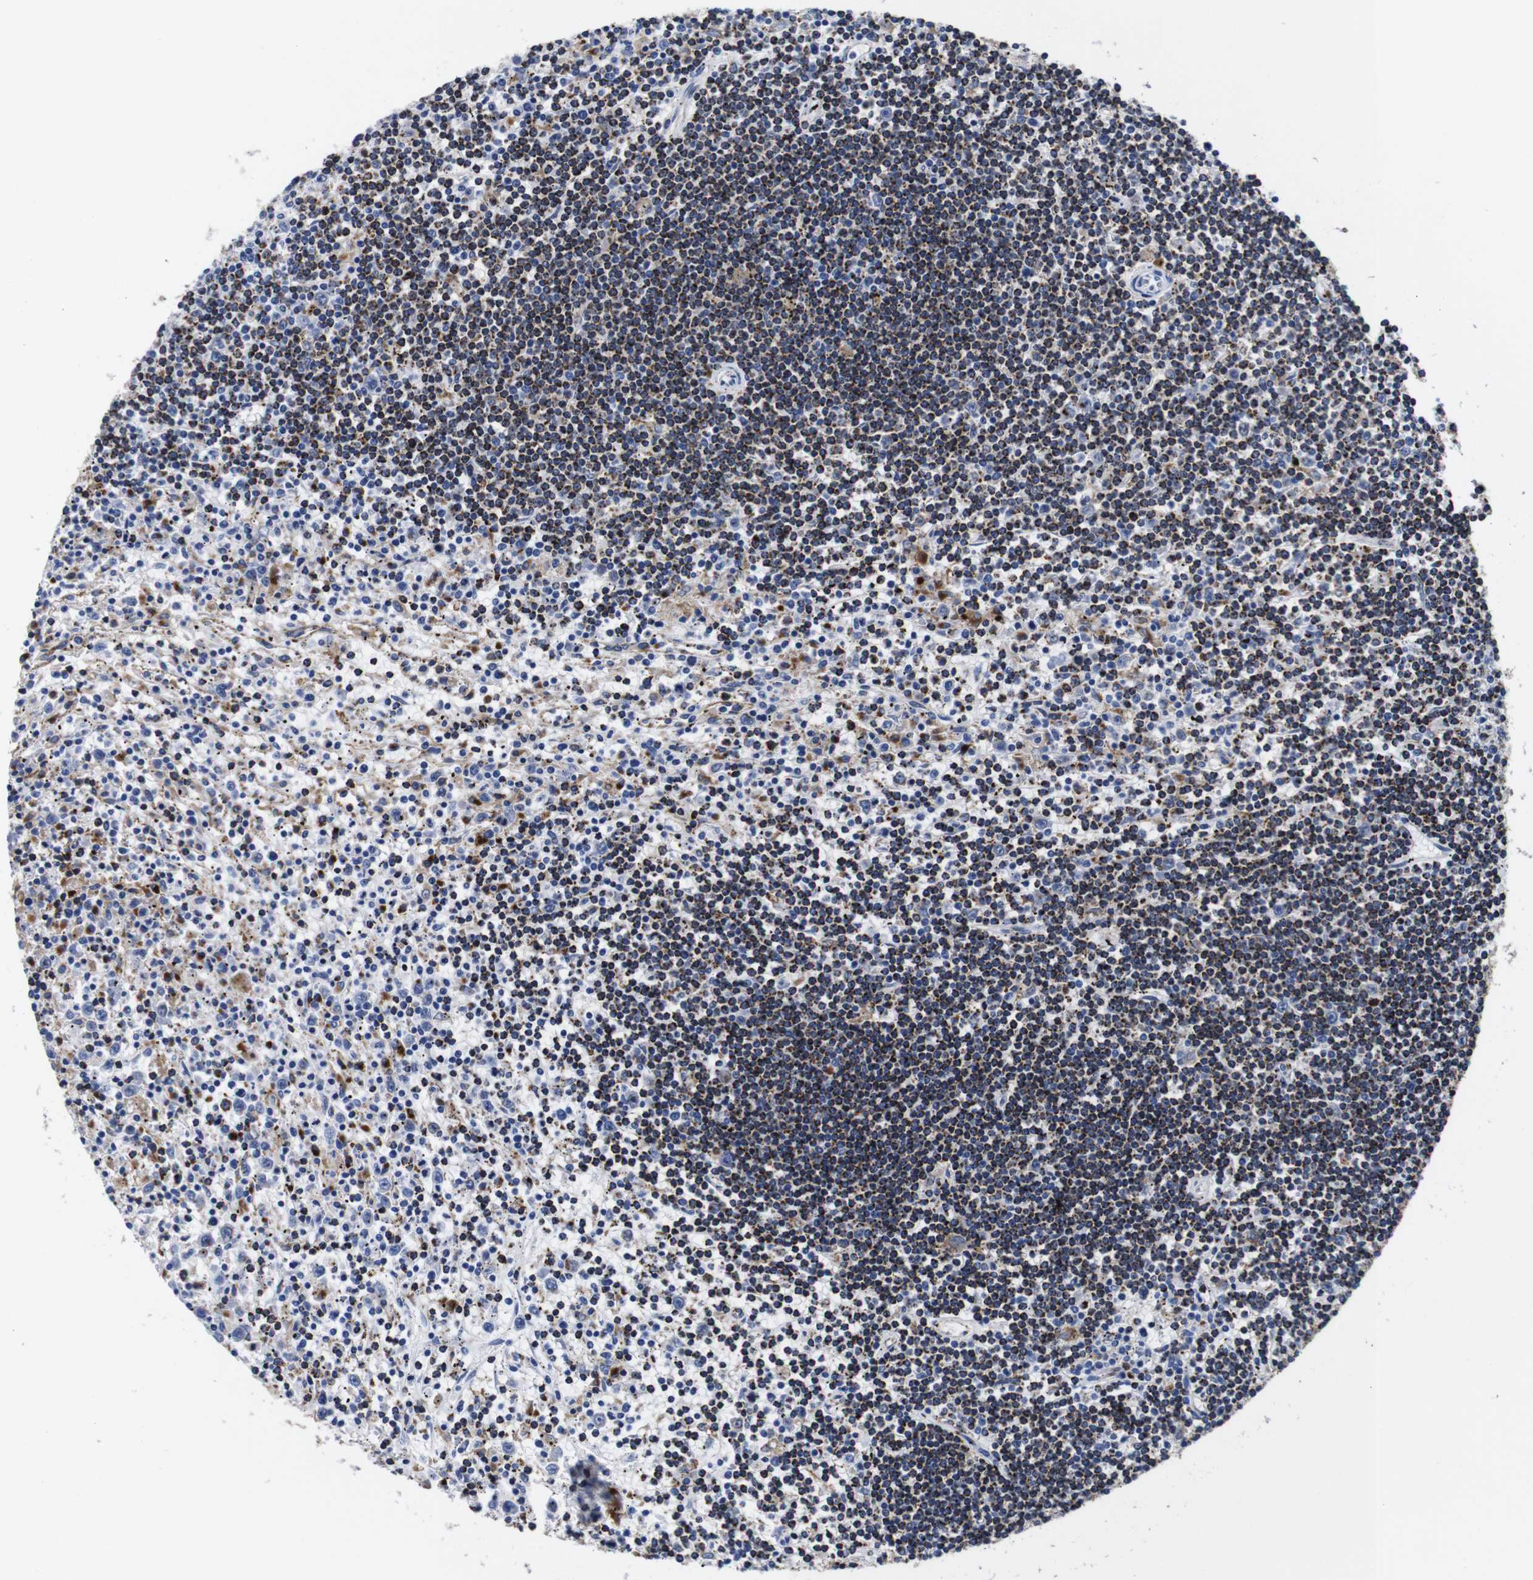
{"staining": {"intensity": "moderate", "quantity": ">75%", "location": "cytoplasmic/membranous"}, "tissue": "lymphoma", "cell_type": "Tumor cells", "image_type": "cancer", "snomed": [{"axis": "morphology", "description": "Malignant lymphoma, non-Hodgkin's type, Low grade"}, {"axis": "topography", "description": "Spleen"}], "caption": "An image of human low-grade malignant lymphoma, non-Hodgkin's type stained for a protein reveals moderate cytoplasmic/membranous brown staining in tumor cells.", "gene": "HLA-DMB", "patient": {"sex": "male", "age": 76}}